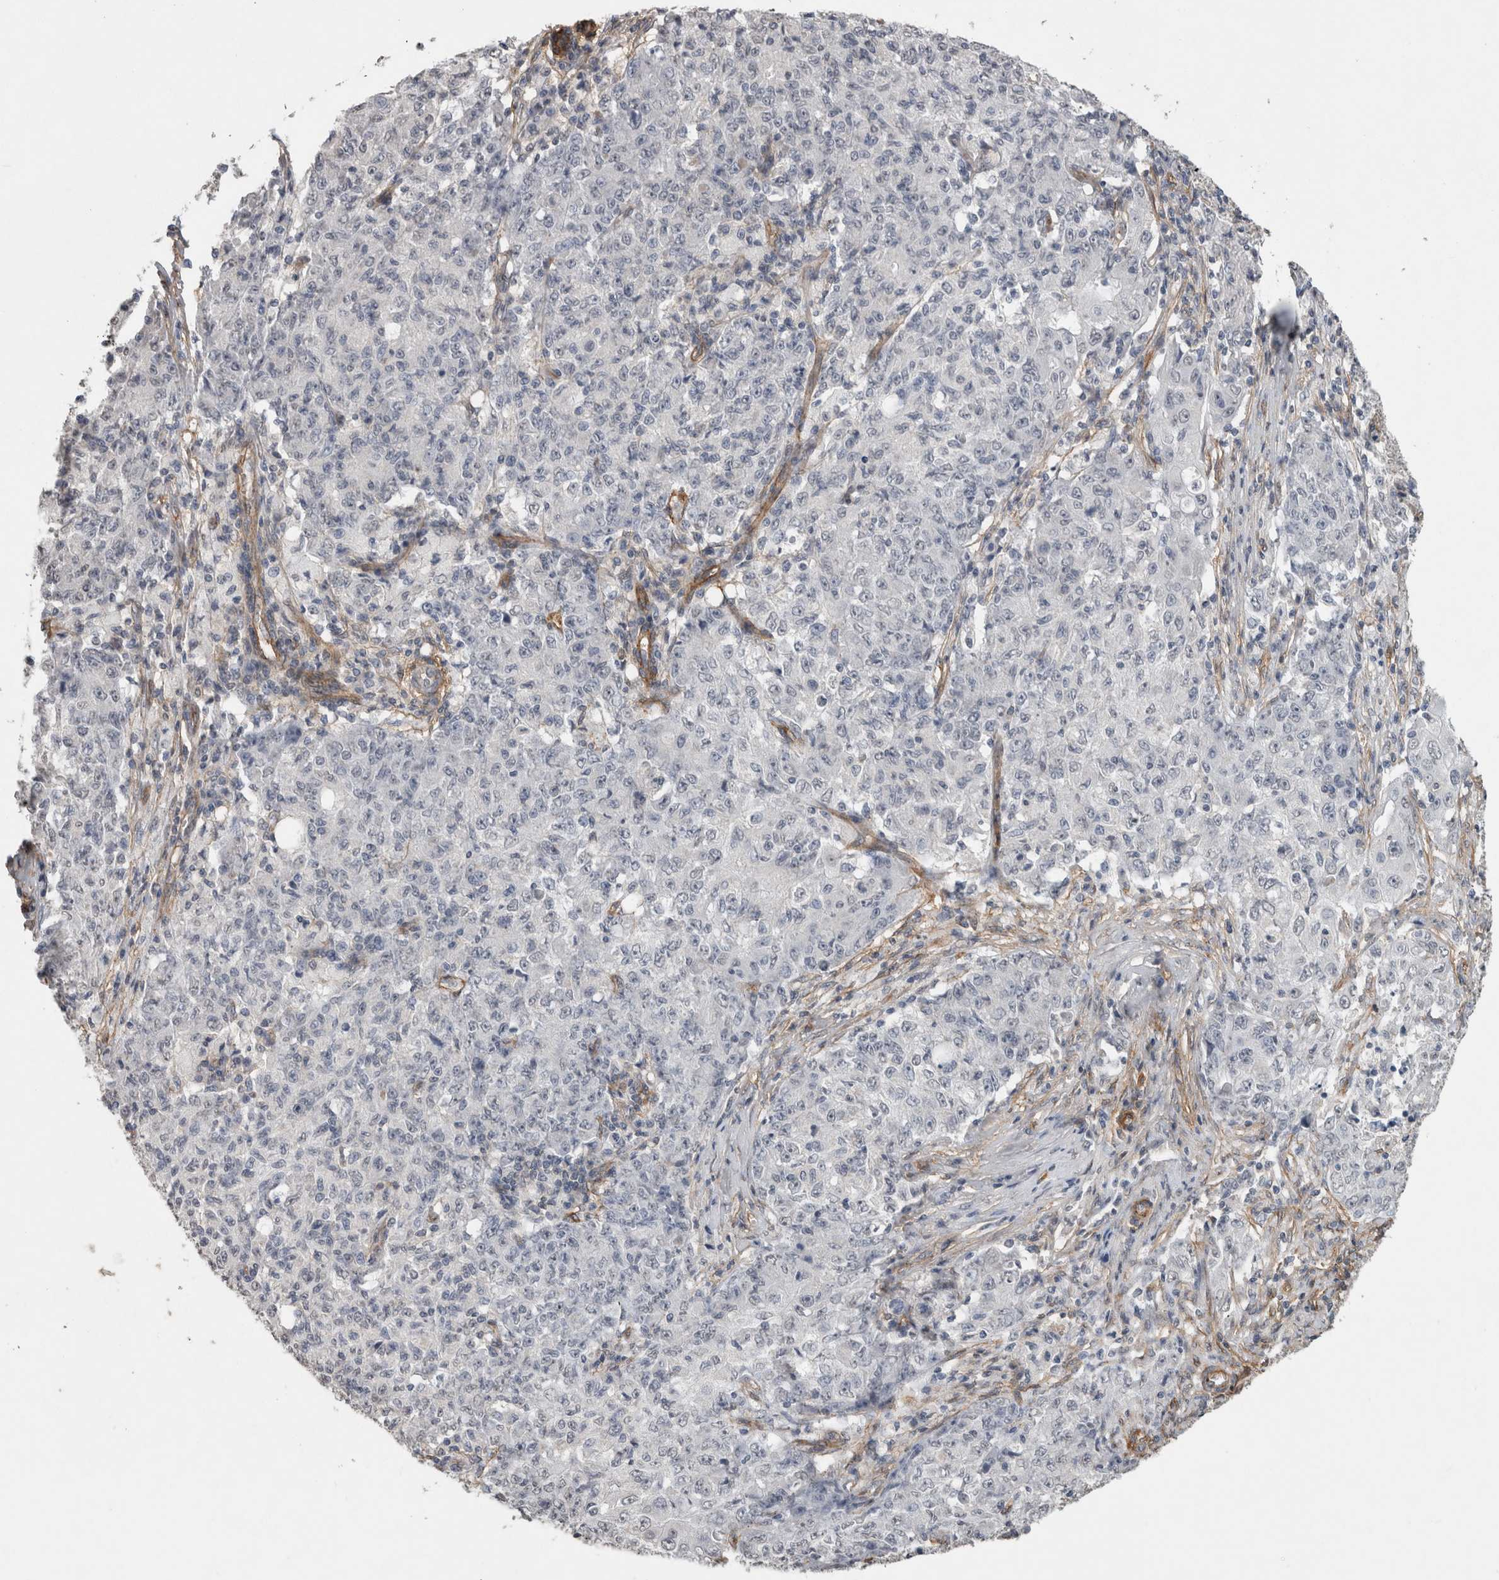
{"staining": {"intensity": "negative", "quantity": "none", "location": "none"}, "tissue": "ovarian cancer", "cell_type": "Tumor cells", "image_type": "cancer", "snomed": [{"axis": "morphology", "description": "Carcinoma, endometroid"}, {"axis": "topography", "description": "Ovary"}], "caption": "Ovarian cancer (endometroid carcinoma) was stained to show a protein in brown. There is no significant expression in tumor cells.", "gene": "RECK", "patient": {"sex": "female", "age": 42}}